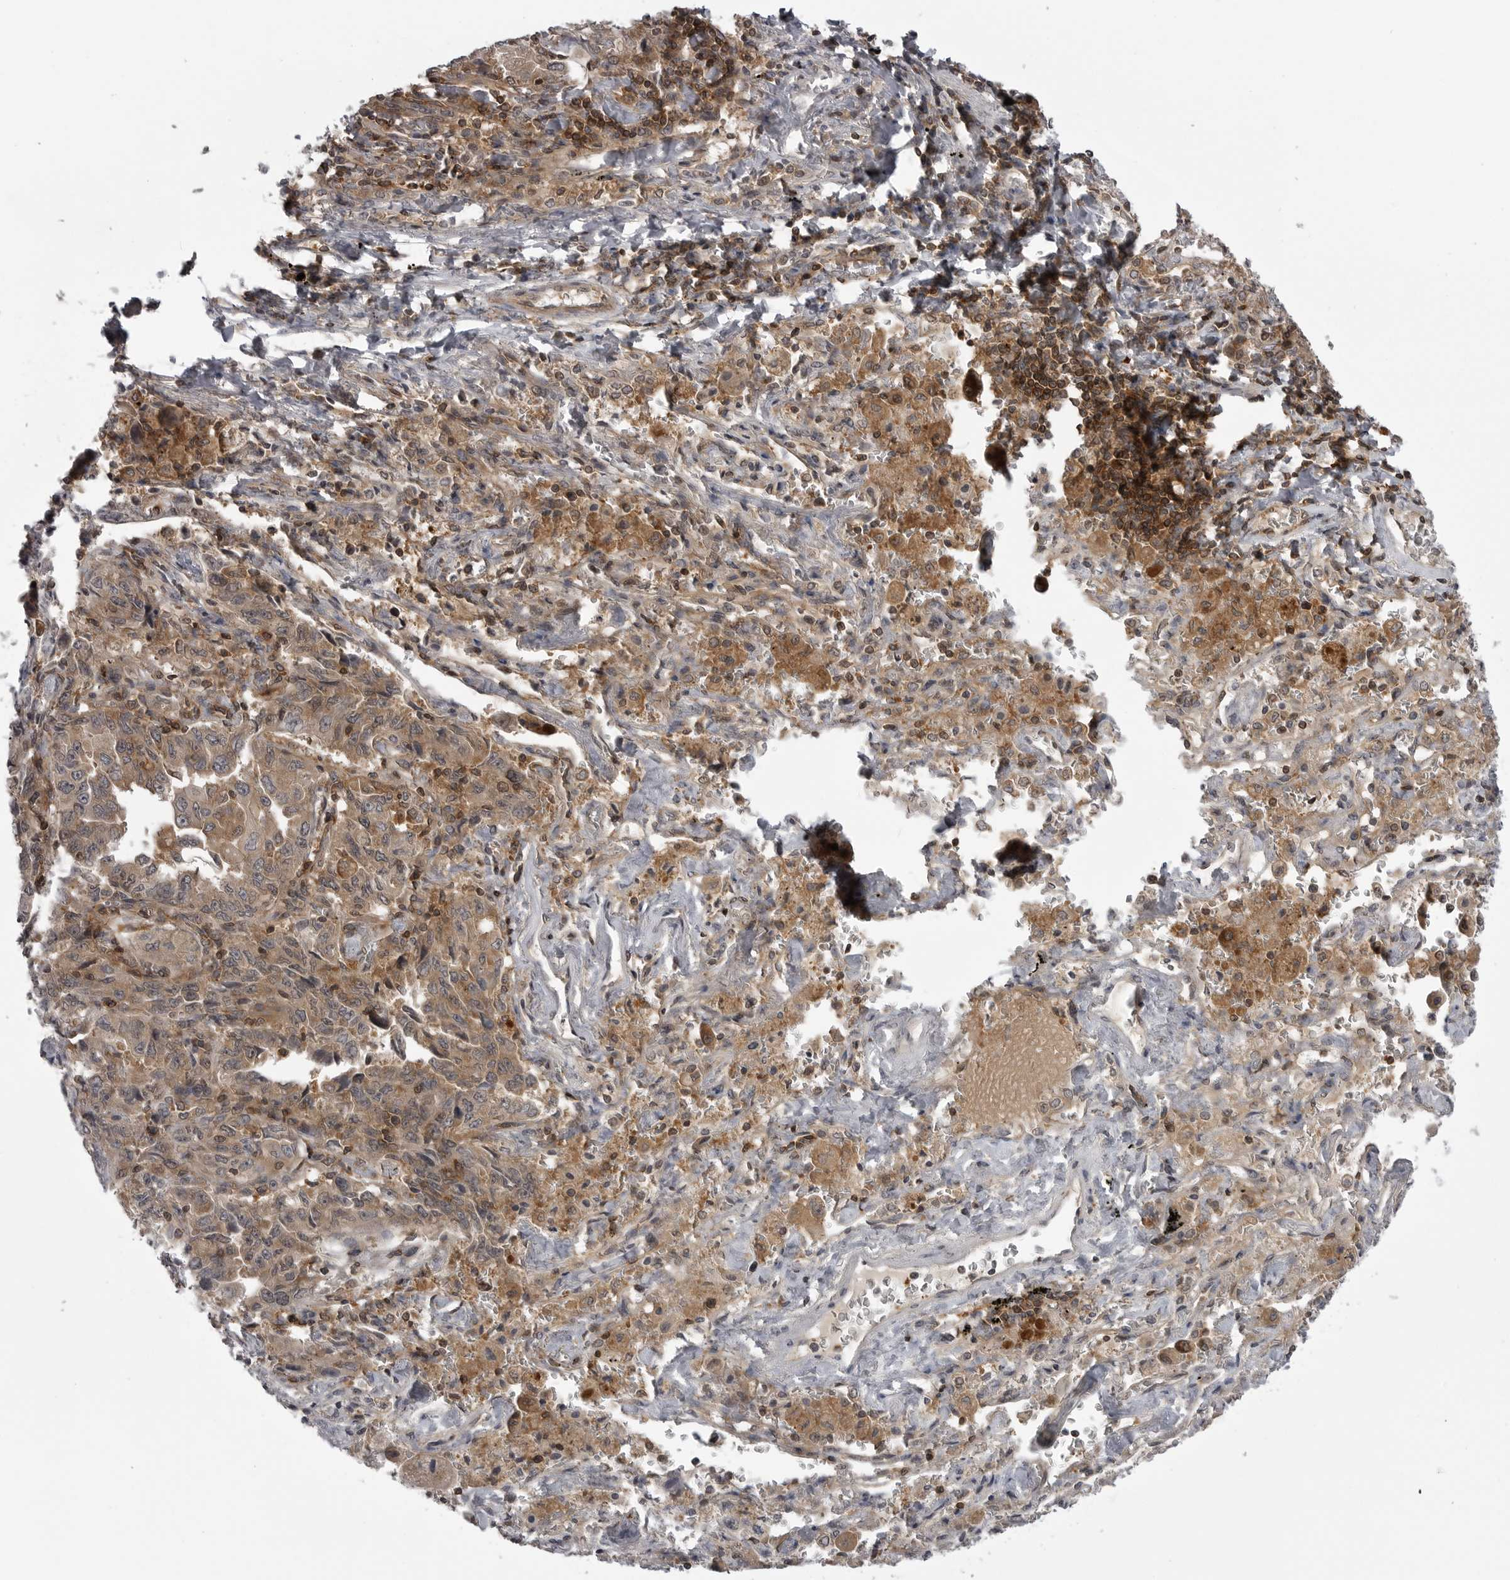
{"staining": {"intensity": "moderate", "quantity": "25%-75%", "location": "cytoplasmic/membranous"}, "tissue": "lung cancer", "cell_type": "Tumor cells", "image_type": "cancer", "snomed": [{"axis": "morphology", "description": "Adenocarcinoma, NOS"}, {"axis": "topography", "description": "Lung"}], "caption": "Approximately 25%-75% of tumor cells in lung cancer (adenocarcinoma) demonstrate moderate cytoplasmic/membranous protein staining as visualized by brown immunohistochemical staining.", "gene": "STK24", "patient": {"sex": "female", "age": 51}}